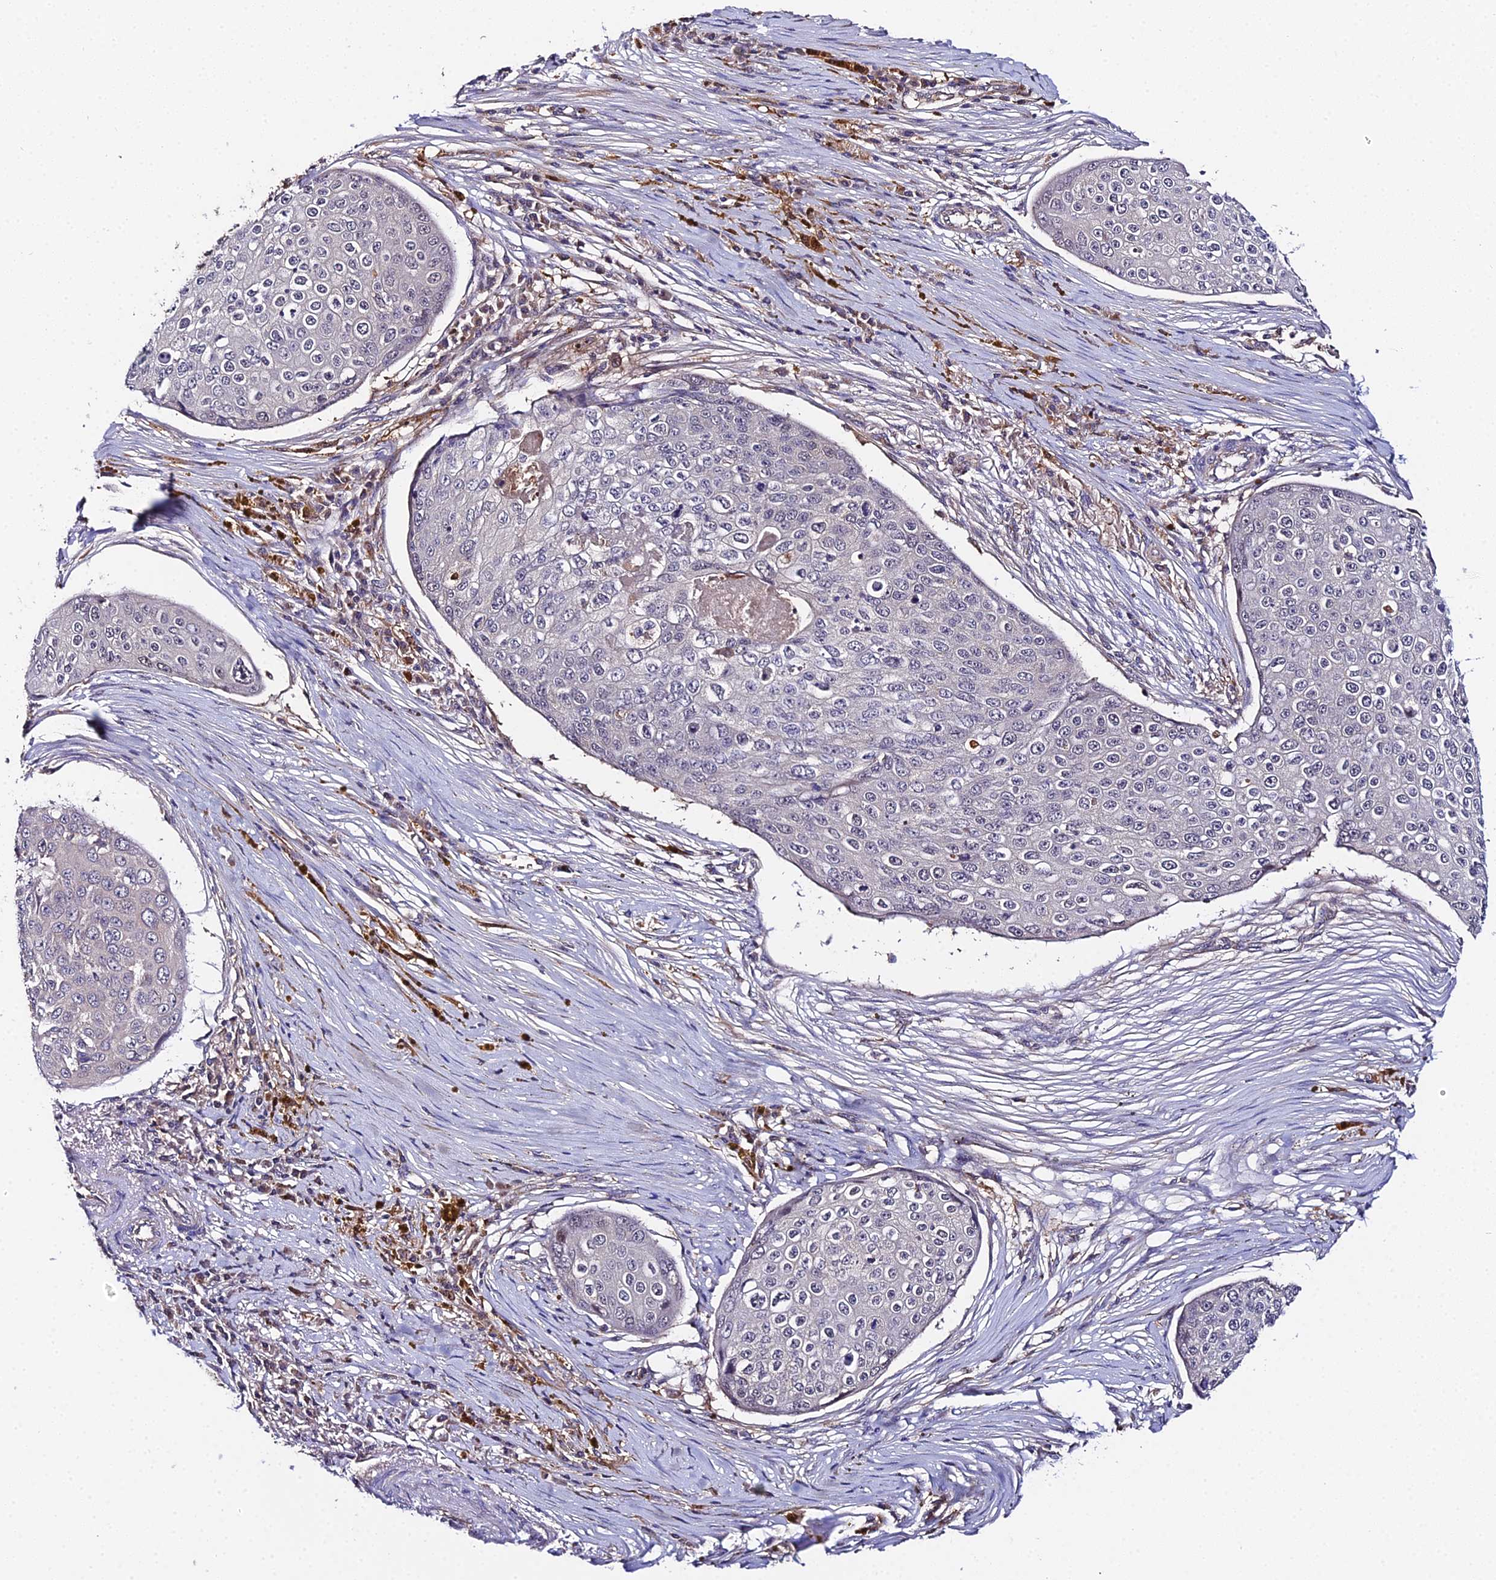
{"staining": {"intensity": "negative", "quantity": "none", "location": "none"}, "tissue": "skin cancer", "cell_type": "Tumor cells", "image_type": "cancer", "snomed": [{"axis": "morphology", "description": "Squamous cell carcinoma, NOS"}, {"axis": "topography", "description": "Skin"}], "caption": "A photomicrograph of human skin cancer is negative for staining in tumor cells.", "gene": "ZBED8", "patient": {"sex": "male", "age": 71}}